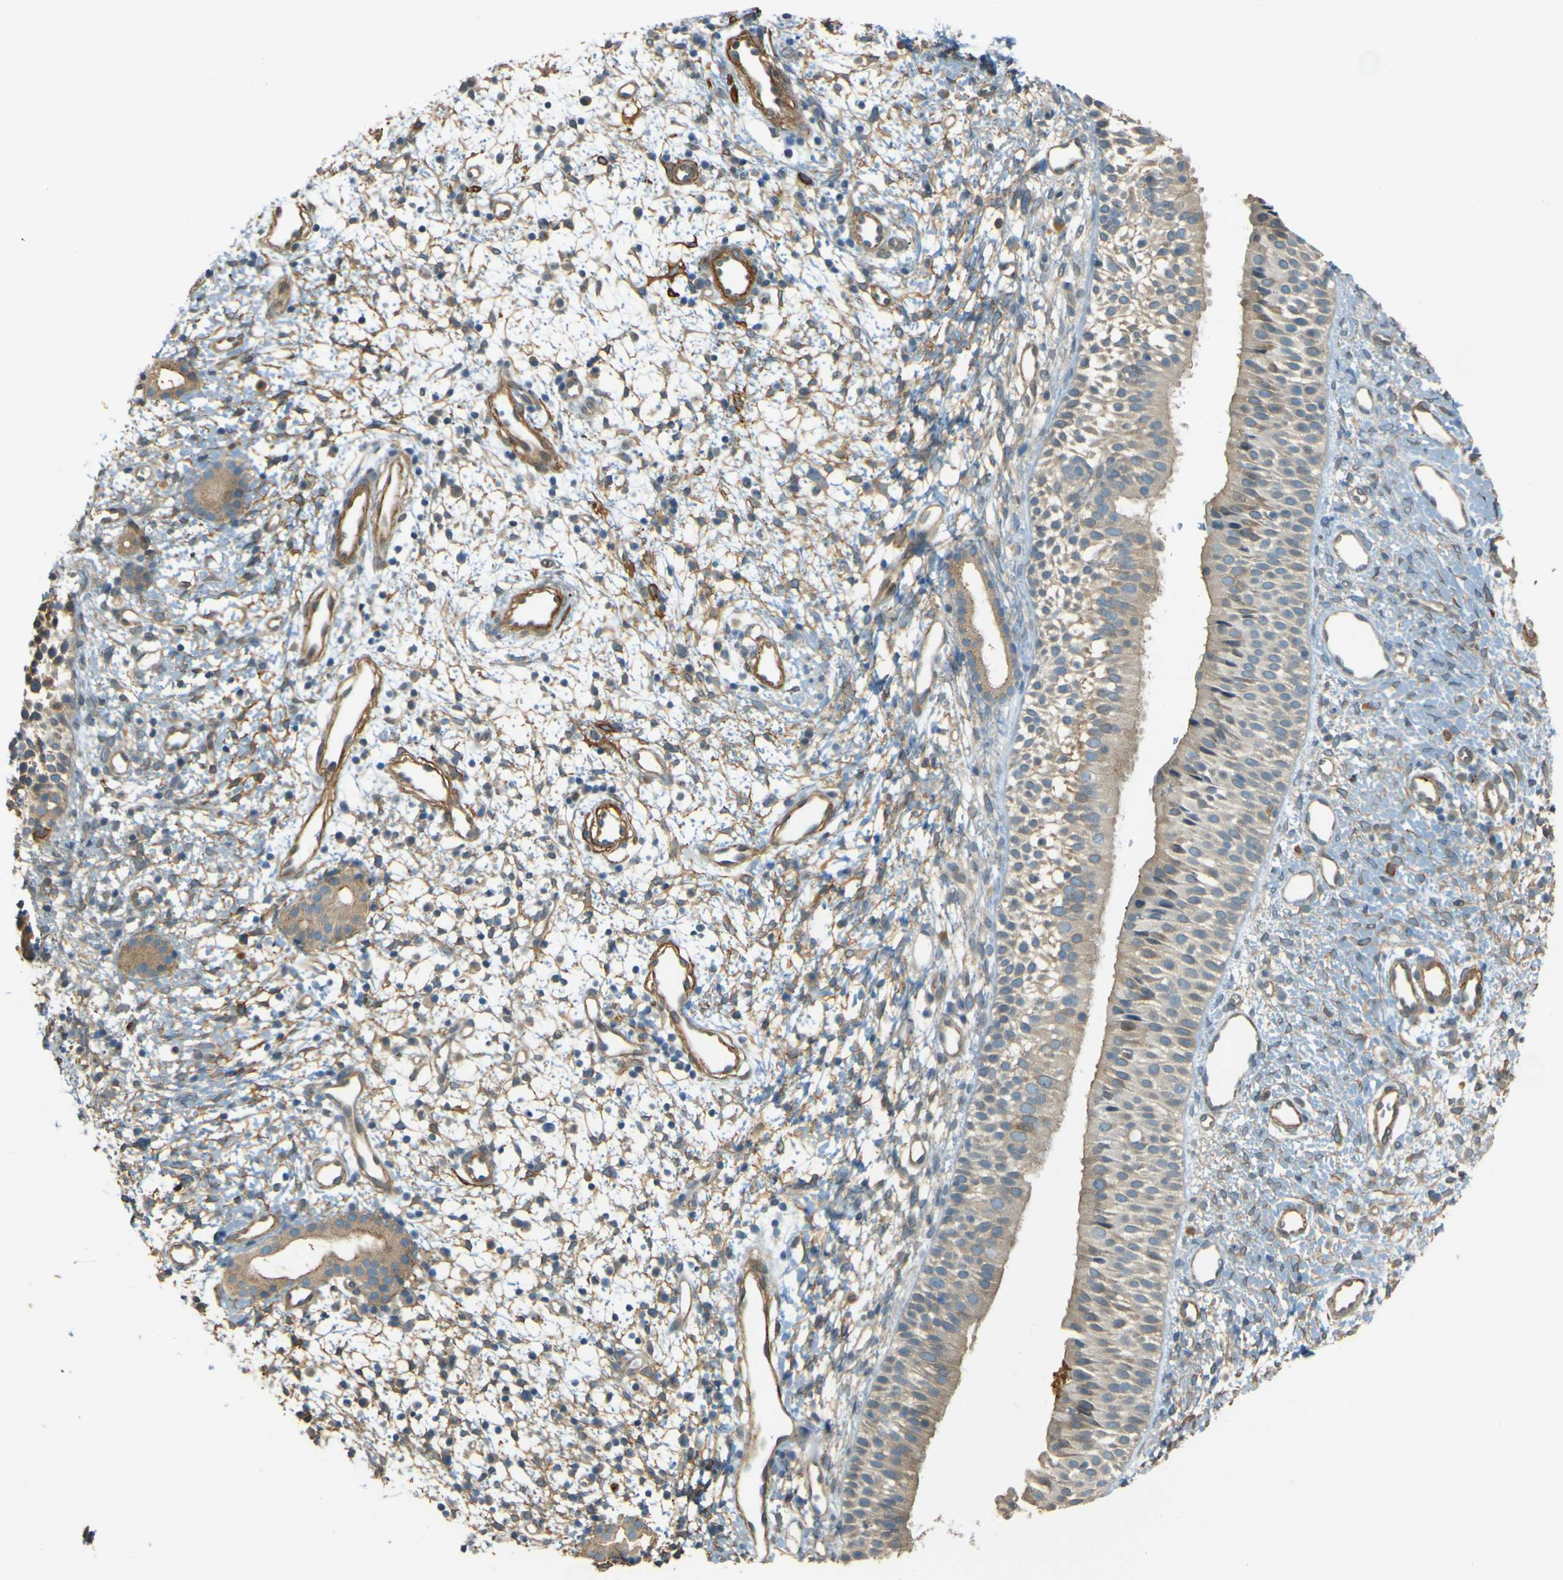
{"staining": {"intensity": "weak", "quantity": ">75%", "location": "cytoplasmic/membranous"}, "tissue": "nasopharynx", "cell_type": "Respiratory epithelial cells", "image_type": "normal", "snomed": [{"axis": "morphology", "description": "Normal tissue, NOS"}, {"axis": "topography", "description": "Nasopharynx"}], "caption": "DAB (3,3'-diaminobenzidine) immunohistochemical staining of normal nasopharynx demonstrates weak cytoplasmic/membranous protein positivity in about >75% of respiratory epithelial cells.", "gene": "NEXN", "patient": {"sex": "male", "age": 22}}